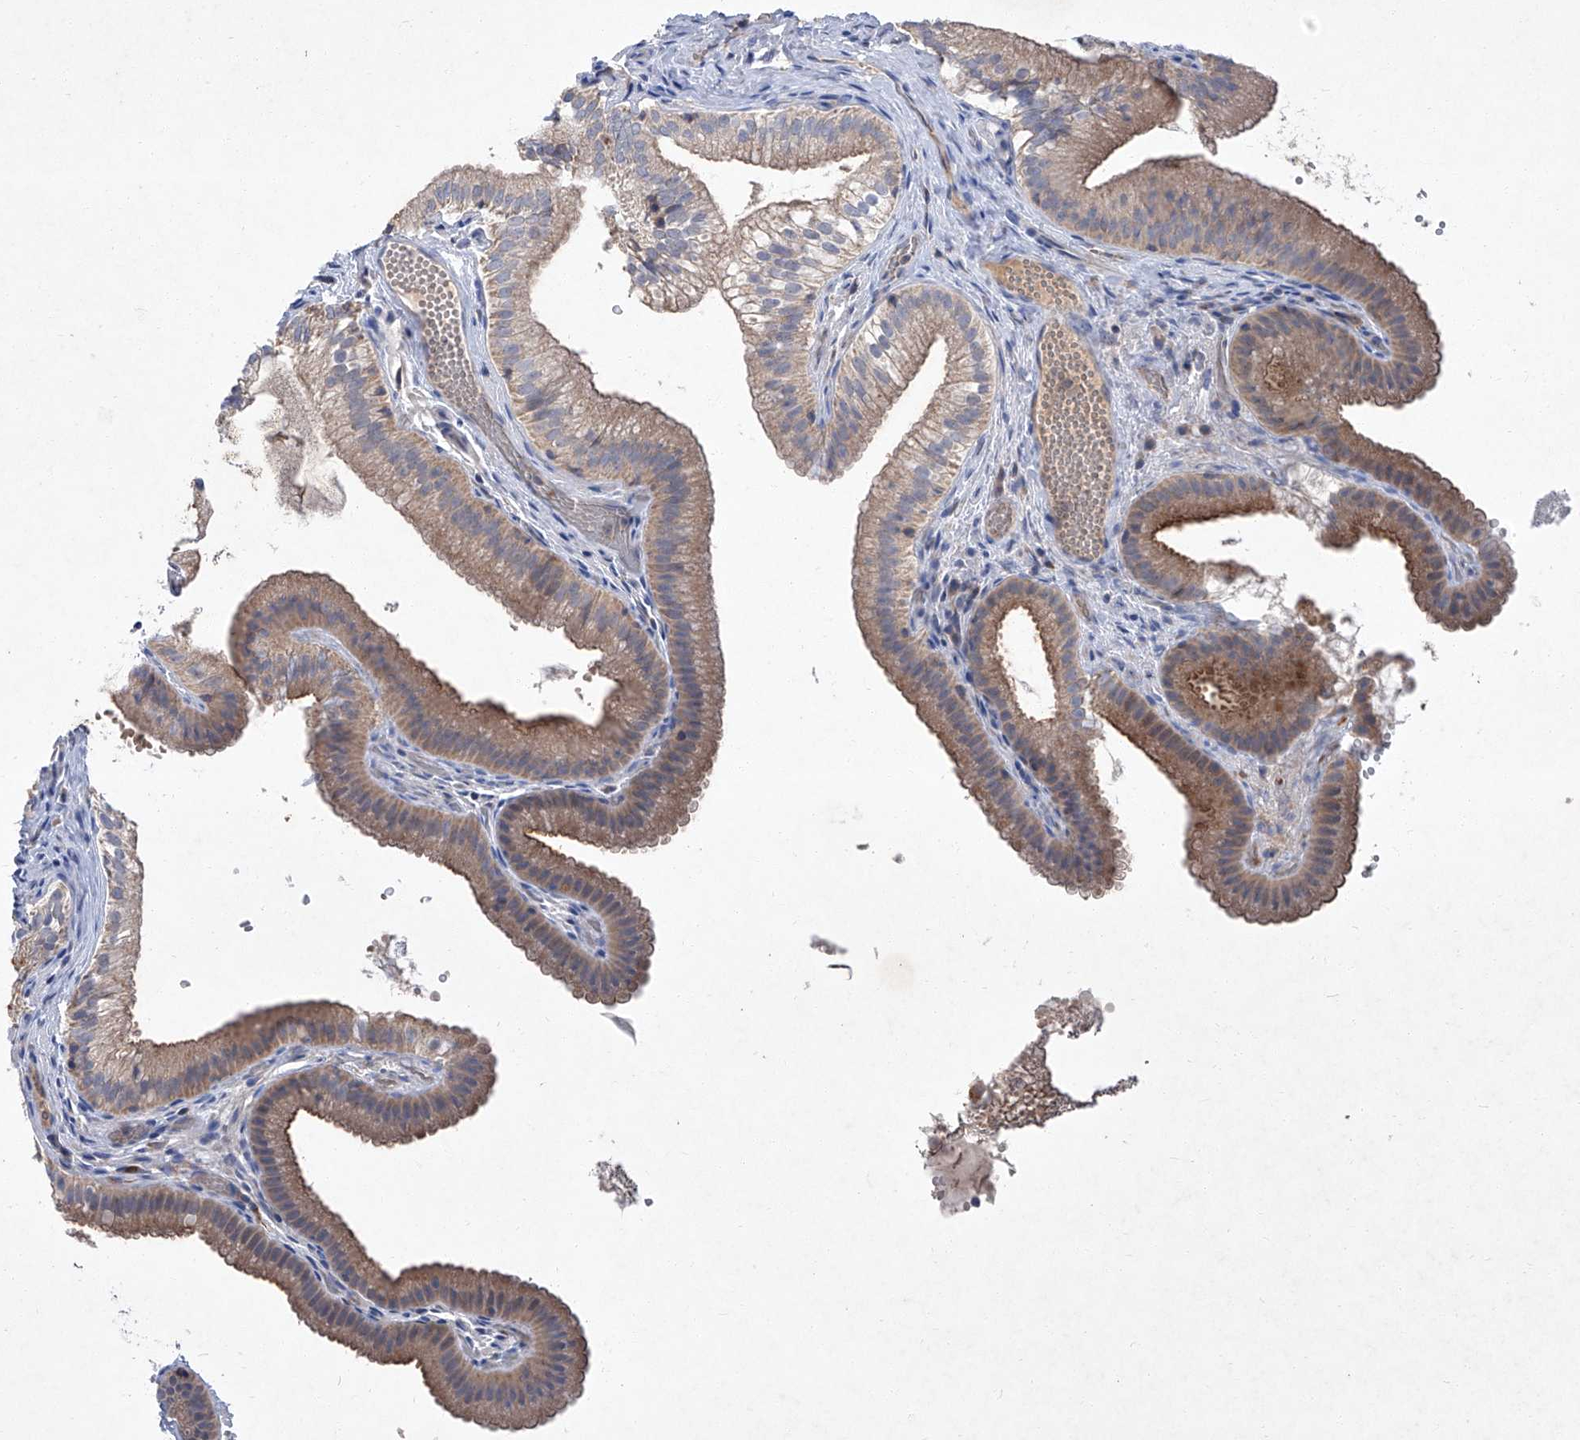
{"staining": {"intensity": "weak", "quantity": ">75%", "location": "cytoplasmic/membranous"}, "tissue": "gallbladder", "cell_type": "Glandular cells", "image_type": "normal", "snomed": [{"axis": "morphology", "description": "Normal tissue, NOS"}, {"axis": "topography", "description": "Gallbladder"}], "caption": "The immunohistochemical stain labels weak cytoplasmic/membranous staining in glandular cells of normal gallbladder. Using DAB (3,3'-diaminobenzidine) (brown) and hematoxylin (blue) stains, captured at high magnification using brightfield microscopy.", "gene": "SBK2", "patient": {"sex": "female", "age": 30}}